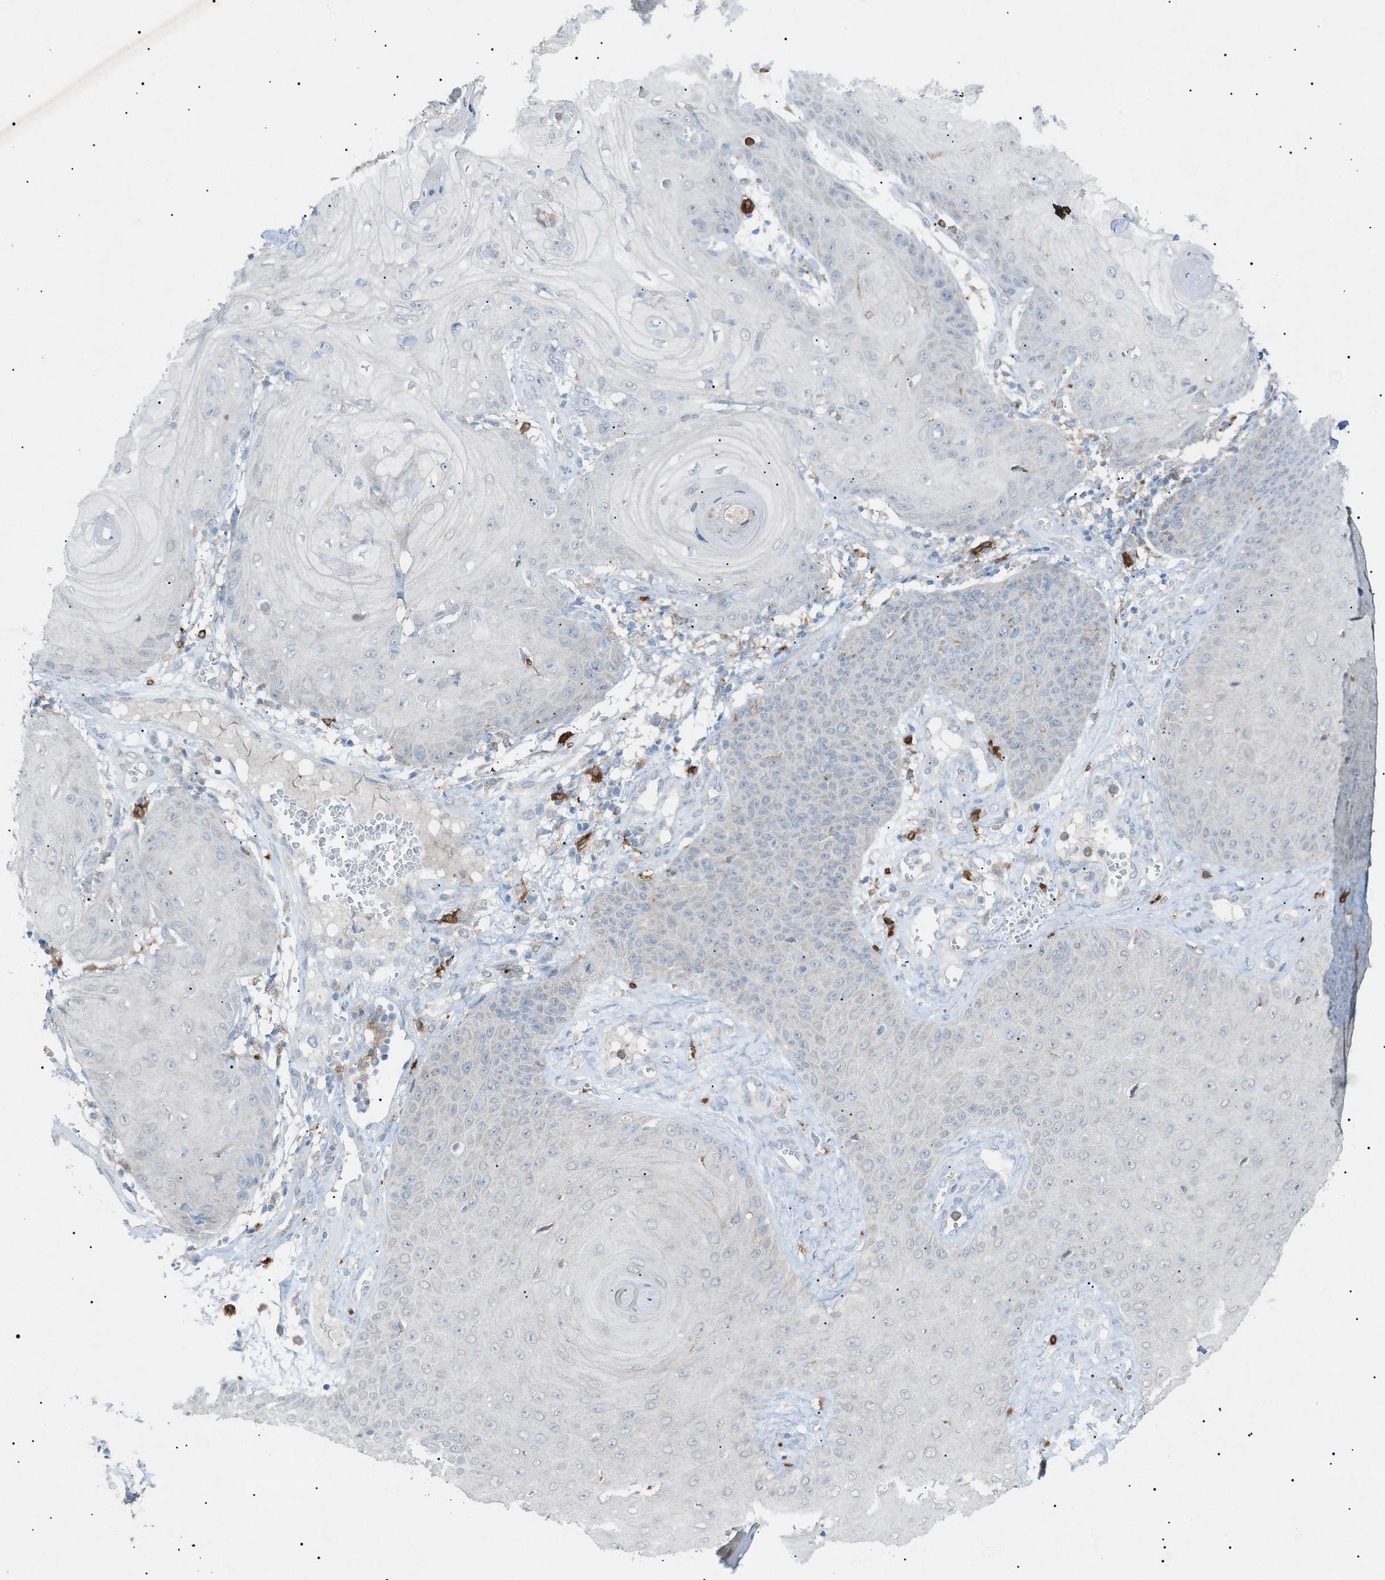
{"staining": {"intensity": "negative", "quantity": "none", "location": "none"}, "tissue": "skin cancer", "cell_type": "Tumor cells", "image_type": "cancer", "snomed": [{"axis": "morphology", "description": "Squamous cell carcinoma, NOS"}, {"axis": "topography", "description": "Skin"}], "caption": "Tumor cells are negative for brown protein staining in squamous cell carcinoma (skin).", "gene": "BTK", "patient": {"sex": "male", "age": 74}}